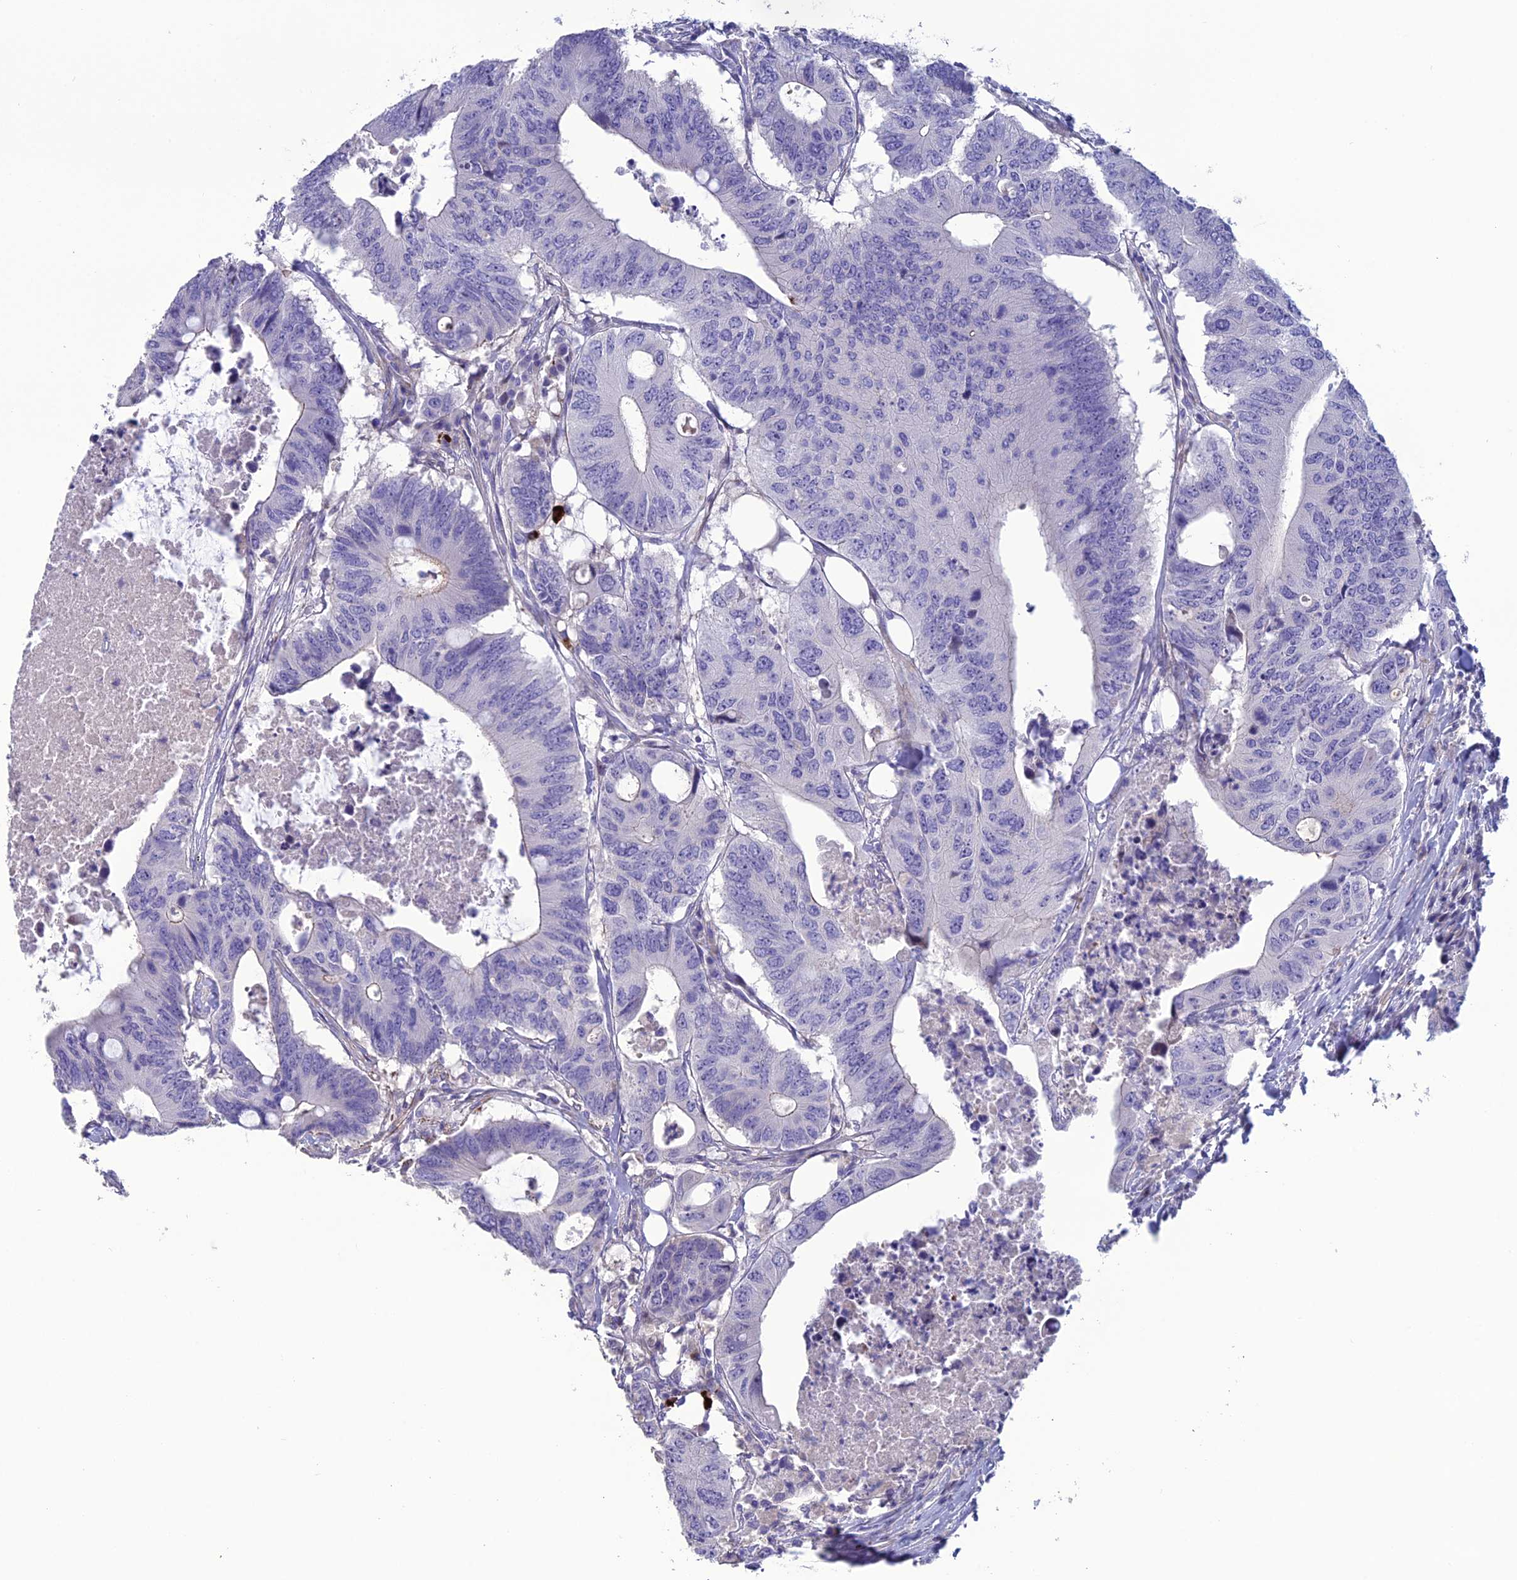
{"staining": {"intensity": "negative", "quantity": "none", "location": "none"}, "tissue": "colorectal cancer", "cell_type": "Tumor cells", "image_type": "cancer", "snomed": [{"axis": "morphology", "description": "Adenocarcinoma, NOS"}, {"axis": "topography", "description": "Colon"}], "caption": "This image is of colorectal cancer stained with immunohistochemistry to label a protein in brown with the nuclei are counter-stained blue. There is no expression in tumor cells.", "gene": "OR56B1", "patient": {"sex": "male", "age": 71}}